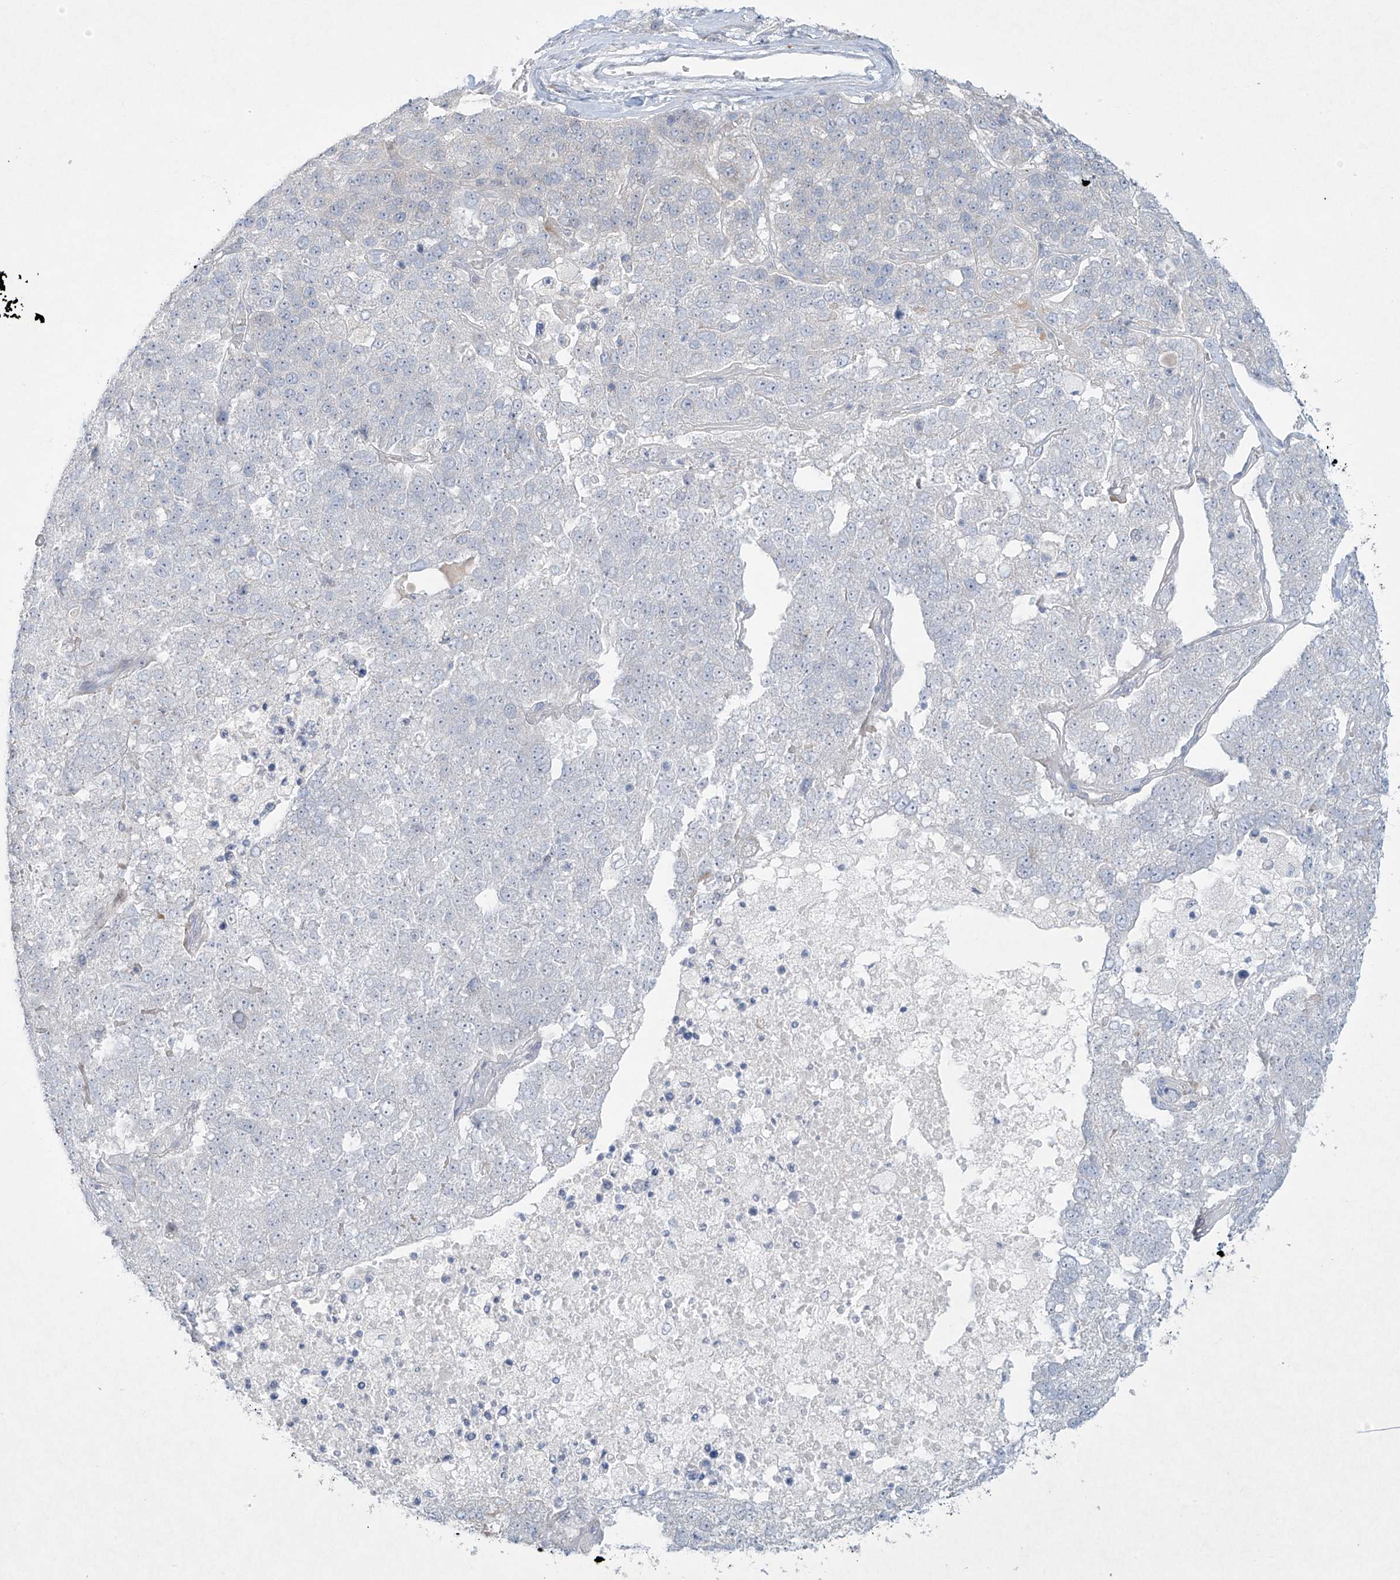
{"staining": {"intensity": "negative", "quantity": "none", "location": "none"}, "tissue": "pancreatic cancer", "cell_type": "Tumor cells", "image_type": "cancer", "snomed": [{"axis": "morphology", "description": "Adenocarcinoma, NOS"}, {"axis": "topography", "description": "Pancreas"}], "caption": "Tumor cells show no significant protein positivity in pancreatic cancer.", "gene": "PAX6", "patient": {"sex": "female", "age": 61}}